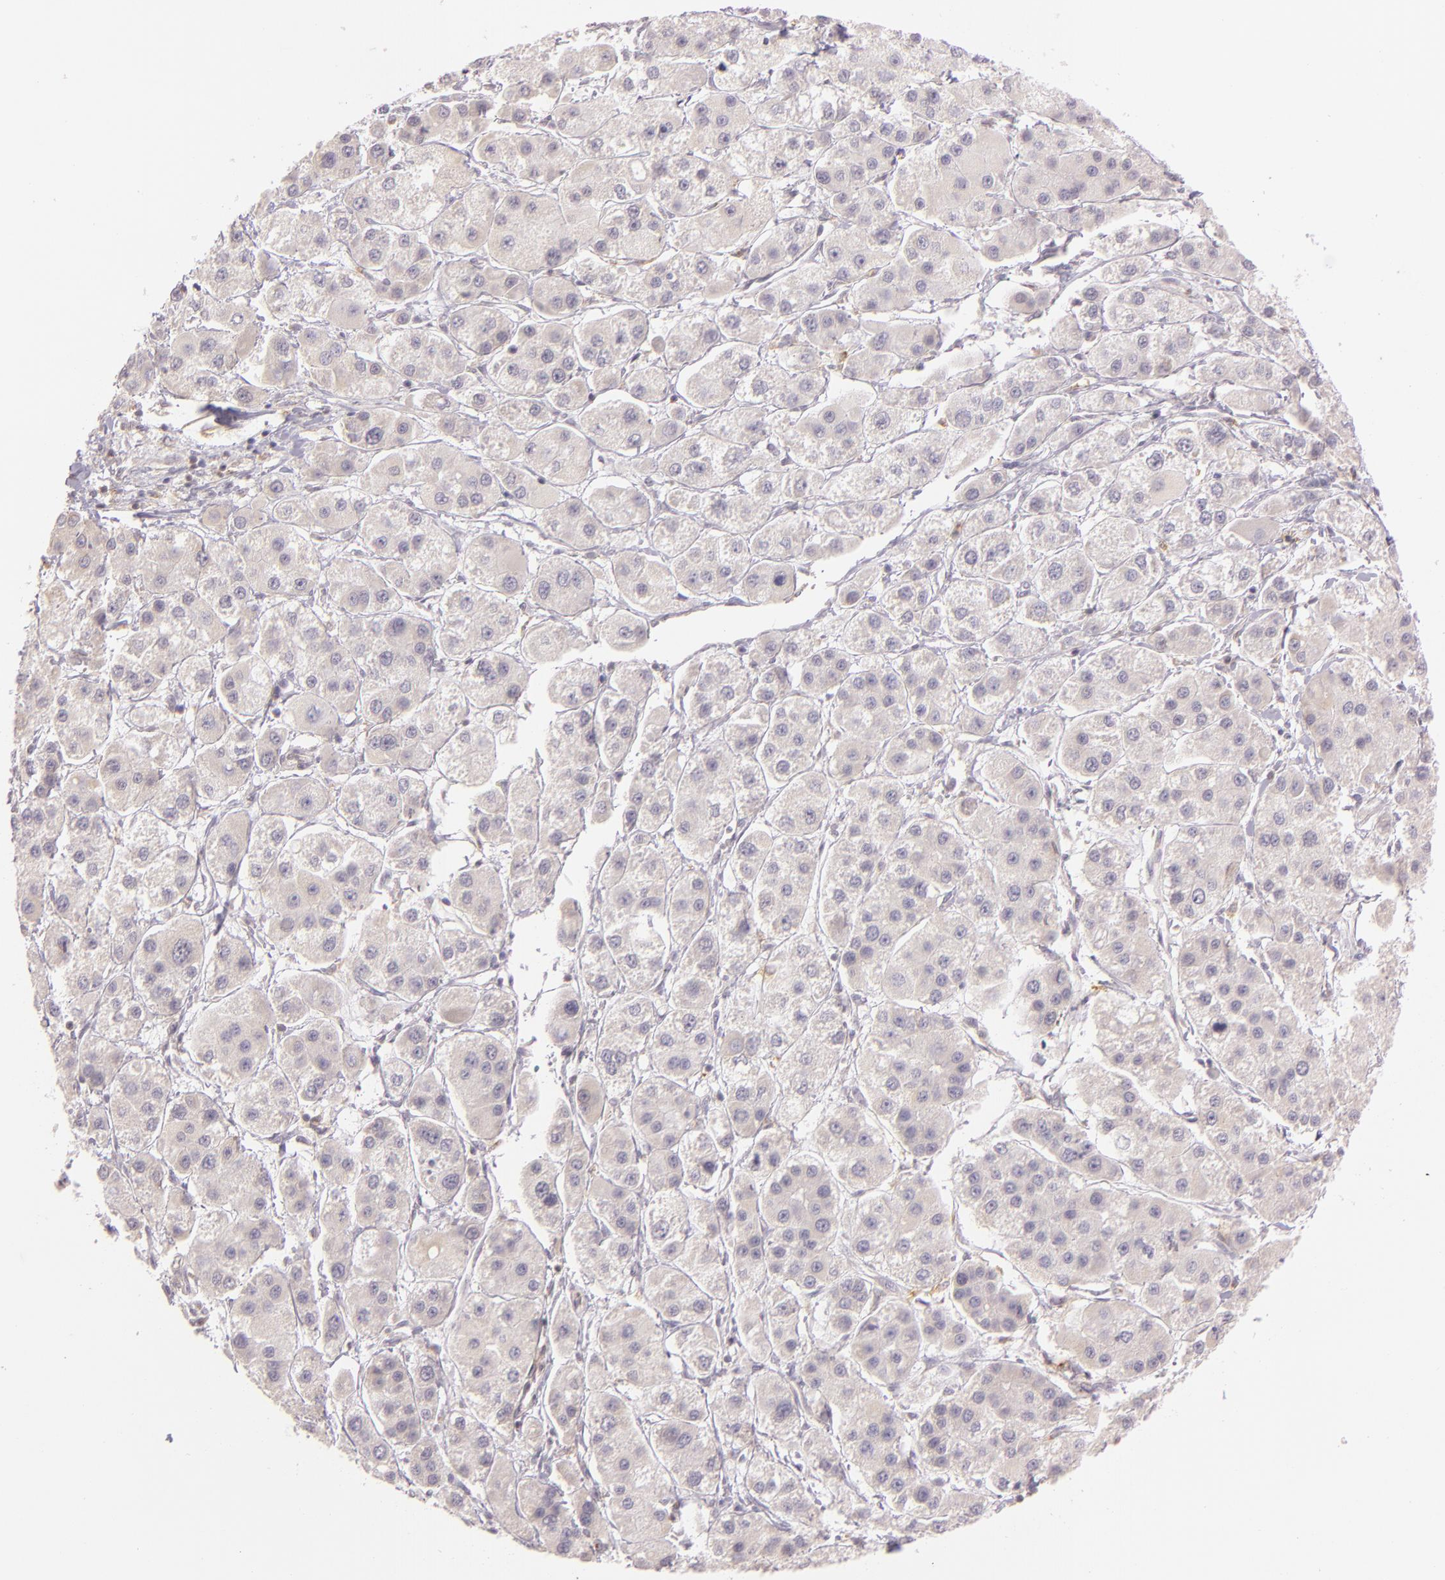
{"staining": {"intensity": "weak", "quantity": ">75%", "location": "cytoplasmic/membranous"}, "tissue": "liver cancer", "cell_type": "Tumor cells", "image_type": "cancer", "snomed": [{"axis": "morphology", "description": "Carcinoma, Hepatocellular, NOS"}, {"axis": "topography", "description": "Liver"}], "caption": "Immunohistochemistry of liver cancer exhibits low levels of weak cytoplasmic/membranous staining in about >75% of tumor cells.", "gene": "LGMN", "patient": {"sex": "female", "age": 85}}